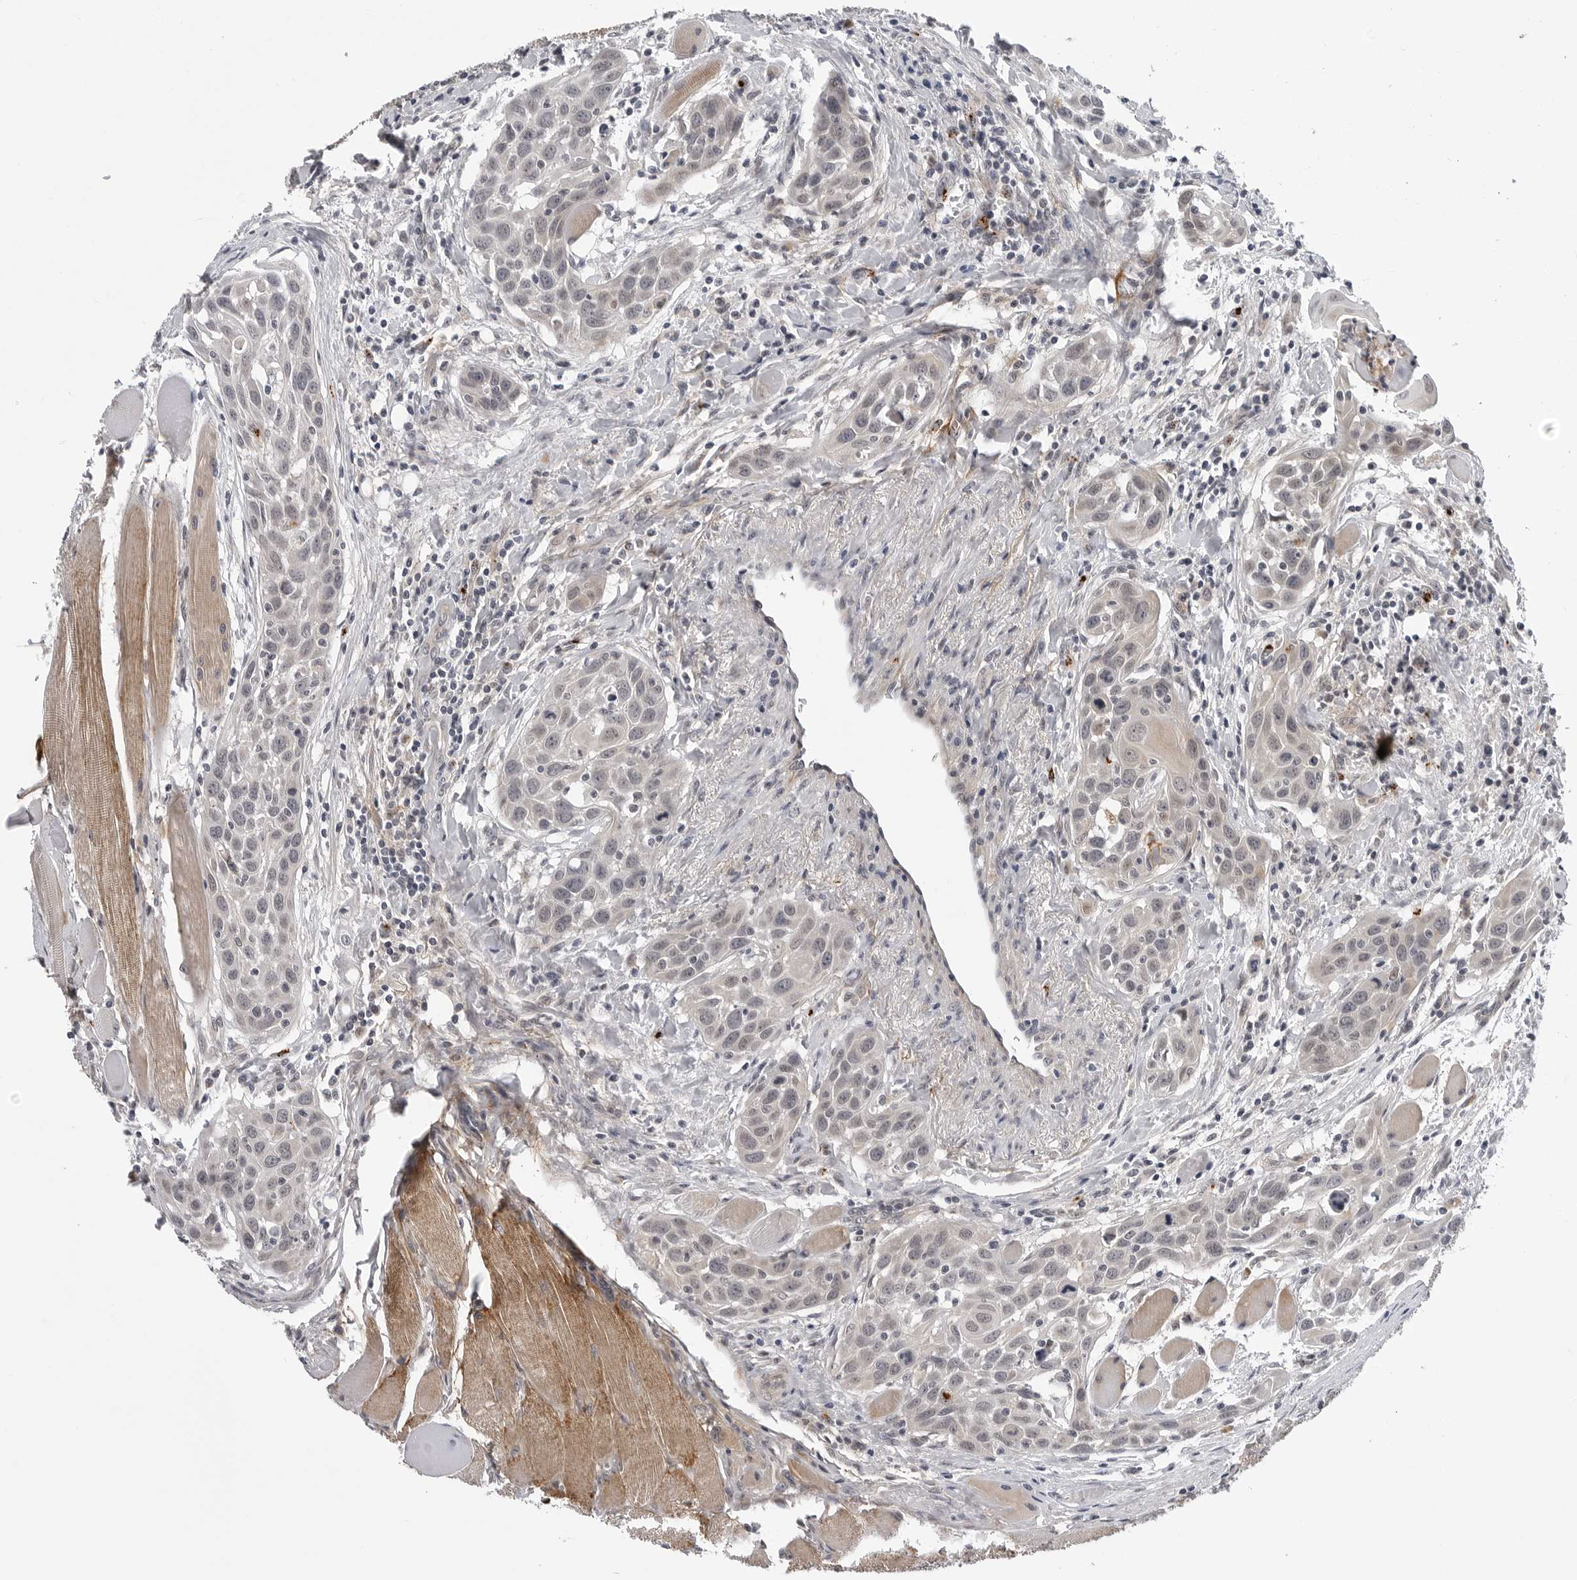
{"staining": {"intensity": "negative", "quantity": "none", "location": "none"}, "tissue": "head and neck cancer", "cell_type": "Tumor cells", "image_type": "cancer", "snomed": [{"axis": "morphology", "description": "Squamous cell carcinoma, NOS"}, {"axis": "topography", "description": "Oral tissue"}, {"axis": "topography", "description": "Head-Neck"}], "caption": "Immunohistochemistry (IHC) of squamous cell carcinoma (head and neck) exhibits no positivity in tumor cells.", "gene": "KIAA1614", "patient": {"sex": "female", "age": 50}}